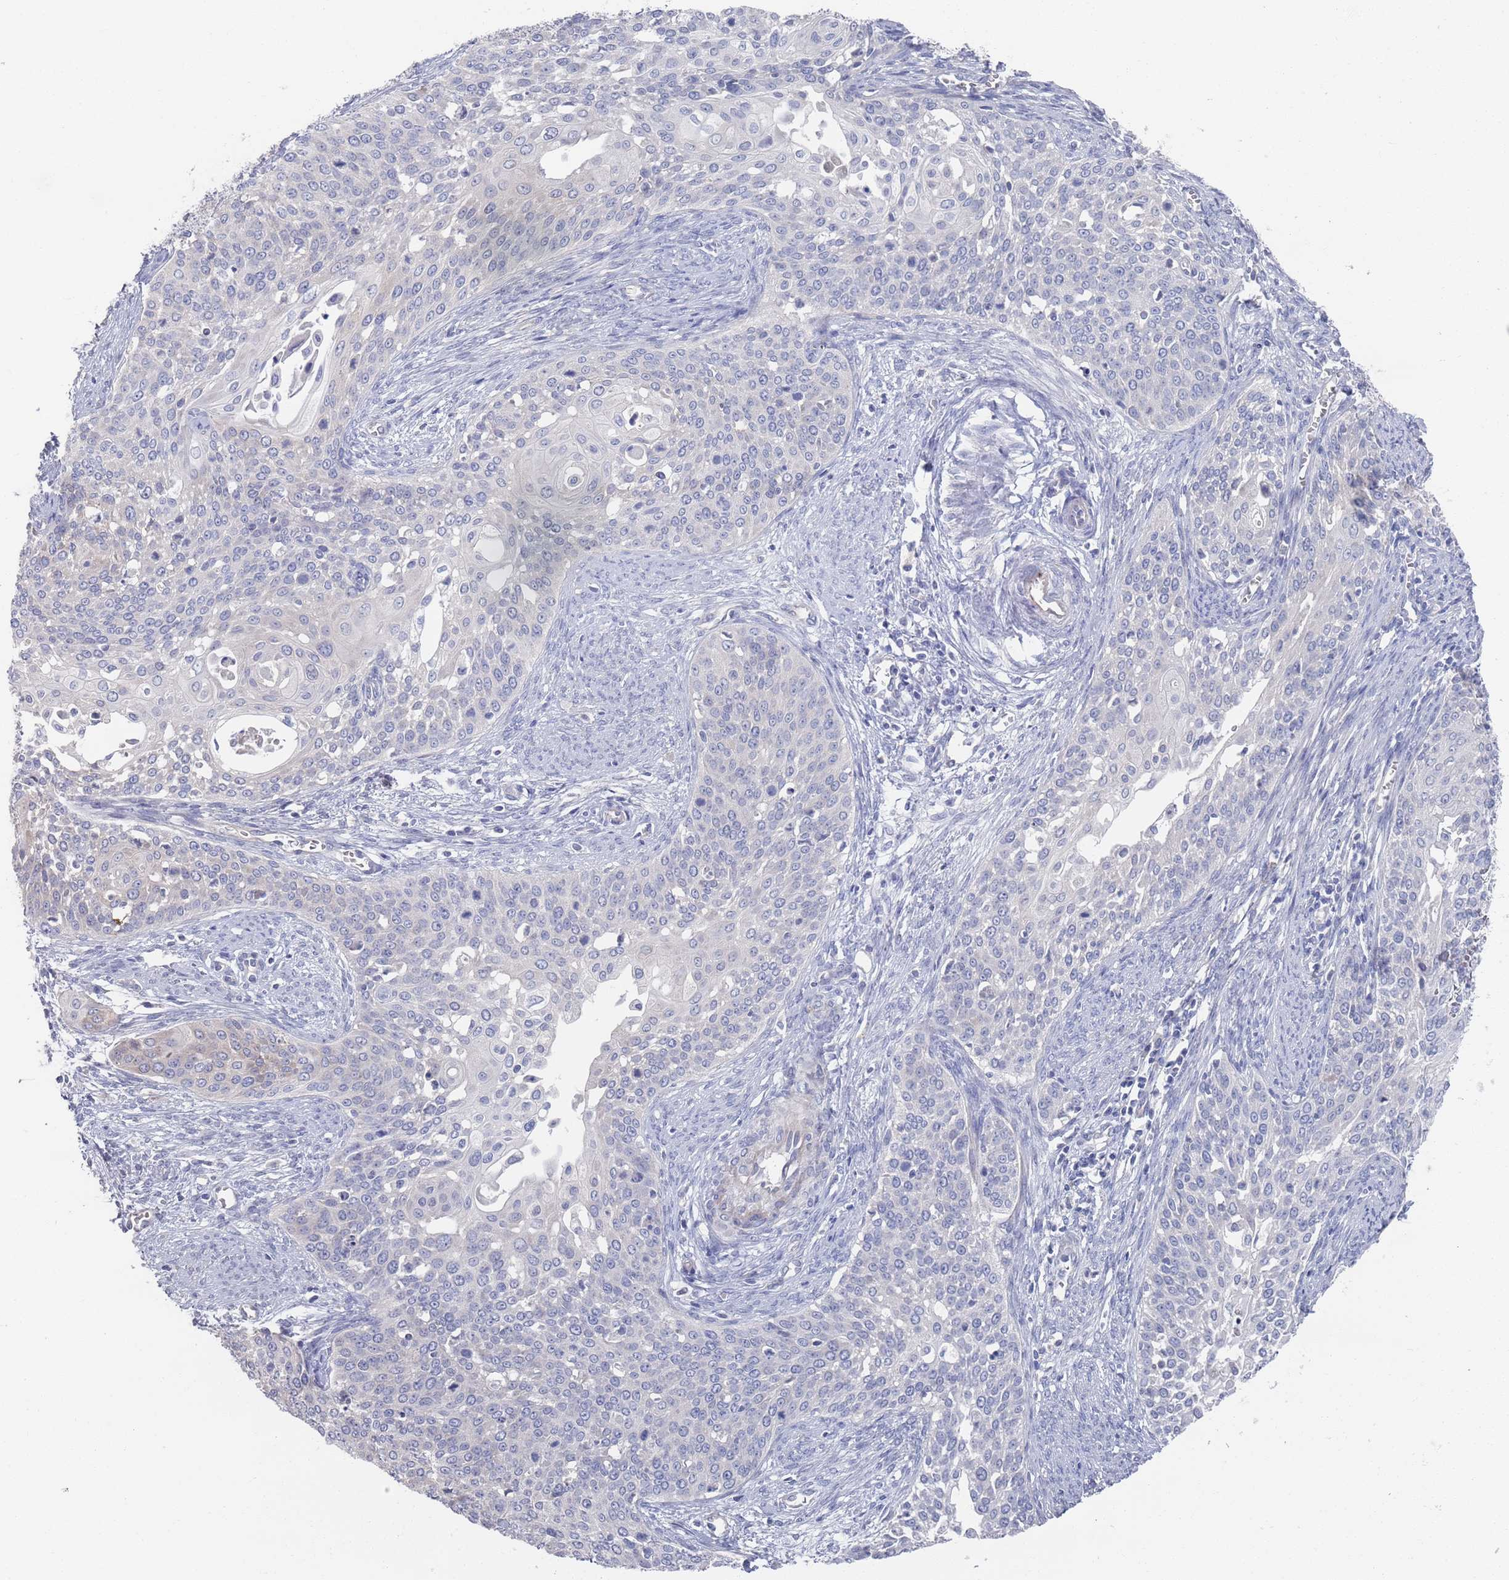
{"staining": {"intensity": "negative", "quantity": "none", "location": "none"}, "tissue": "cervical cancer", "cell_type": "Tumor cells", "image_type": "cancer", "snomed": [{"axis": "morphology", "description": "Squamous cell carcinoma, NOS"}, {"axis": "topography", "description": "Cervix"}], "caption": "High magnification brightfield microscopy of cervical squamous cell carcinoma stained with DAB (brown) and counterstained with hematoxylin (blue): tumor cells show no significant positivity.", "gene": "TMCO3", "patient": {"sex": "female", "age": 44}}